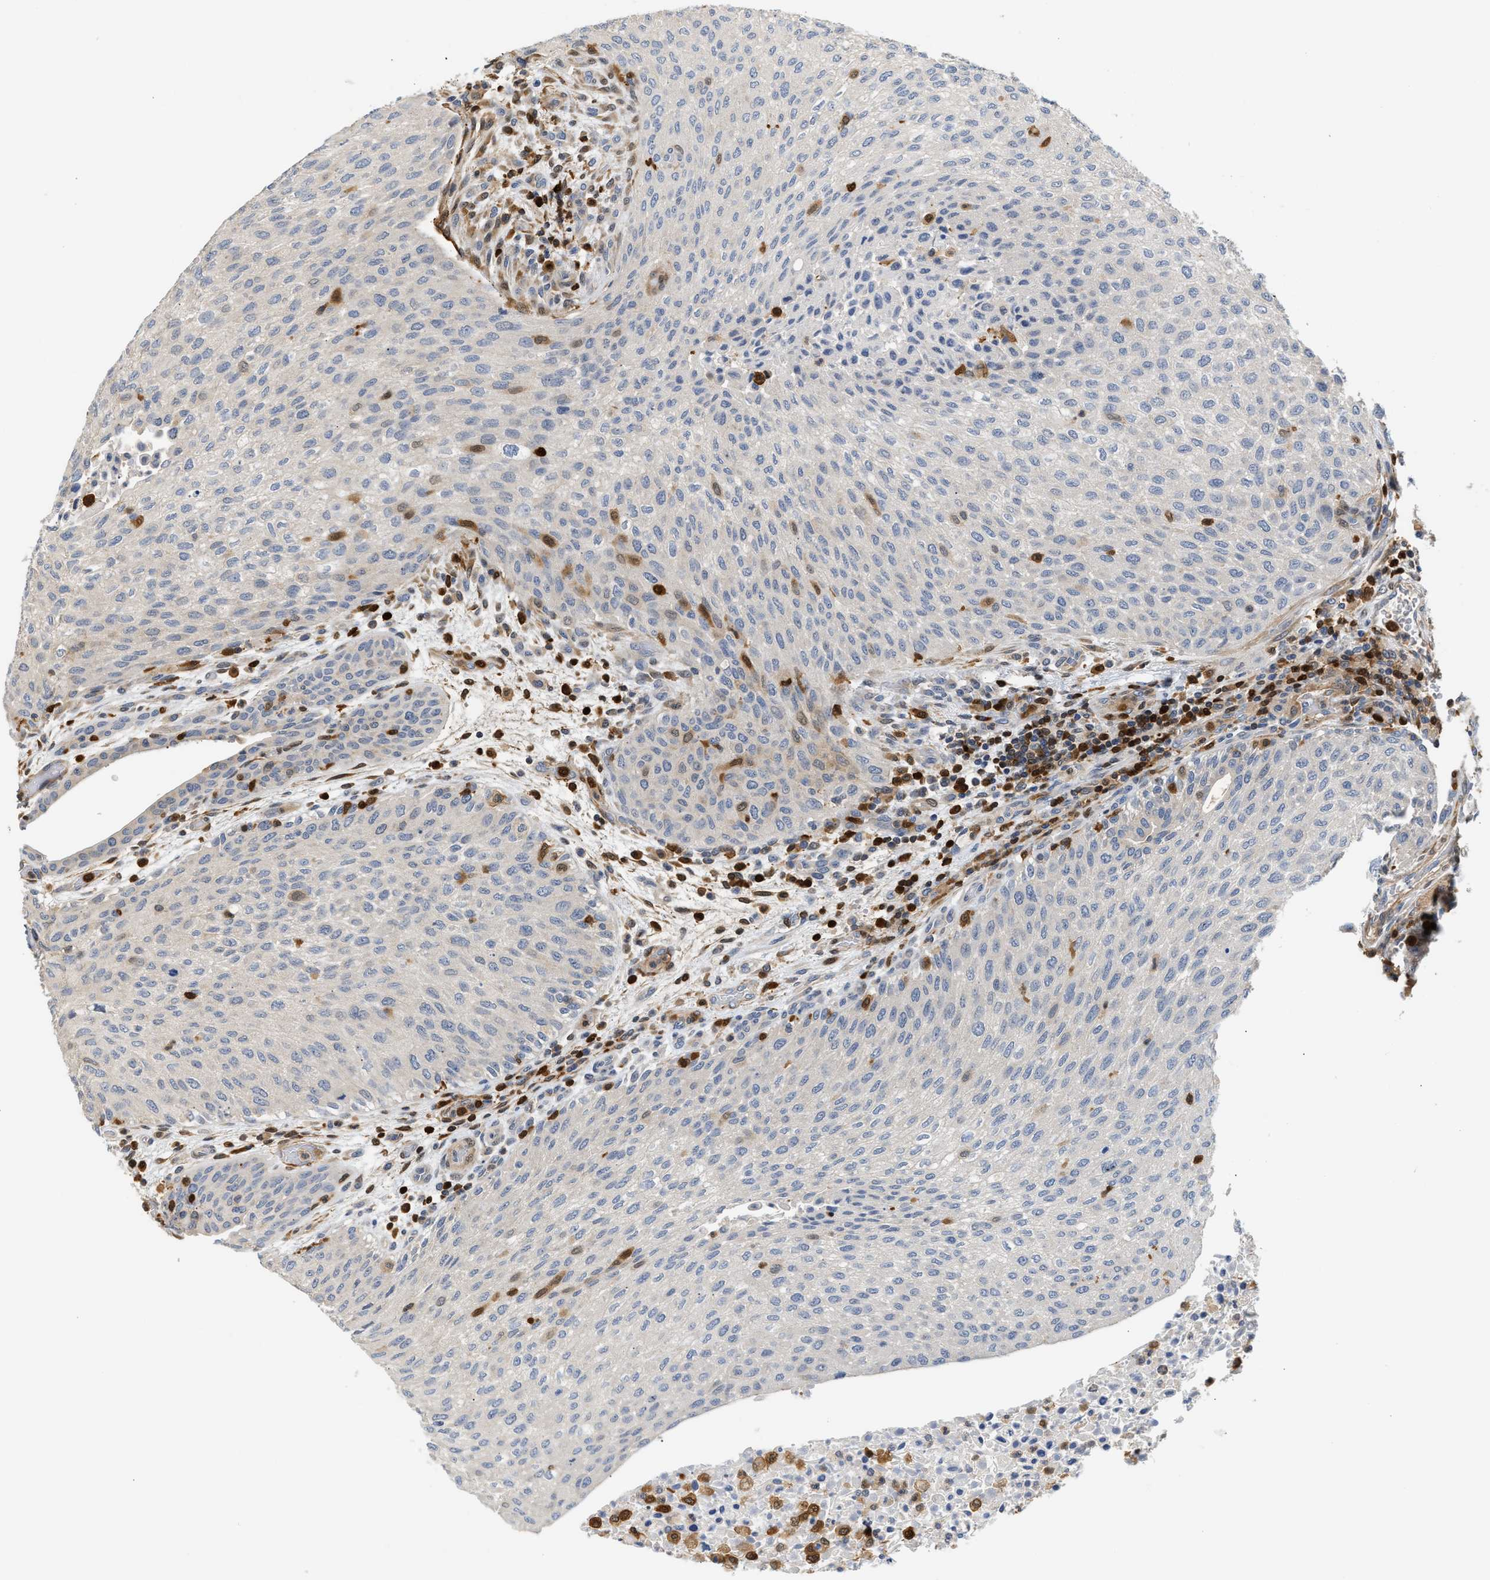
{"staining": {"intensity": "moderate", "quantity": "<25%", "location": "cytoplasmic/membranous,nuclear"}, "tissue": "urothelial cancer", "cell_type": "Tumor cells", "image_type": "cancer", "snomed": [{"axis": "morphology", "description": "Urothelial carcinoma, Low grade"}, {"axis": "morphology", "description": "Urothelial carcinoma, High grade"}, {"axis": "topography", "description": "Urinary bladder"}], "caption": "This image exhibits urothelial cancer stained with immunohistochemistry to label a protein in brown. The cytoplasmic/membranous and nuclear of tumor cells show moderate positivity for the protein. Nuclei are counter-stained blue.", "gene": "SLIT2", "patient": {"sex": "male", "age": 35}}